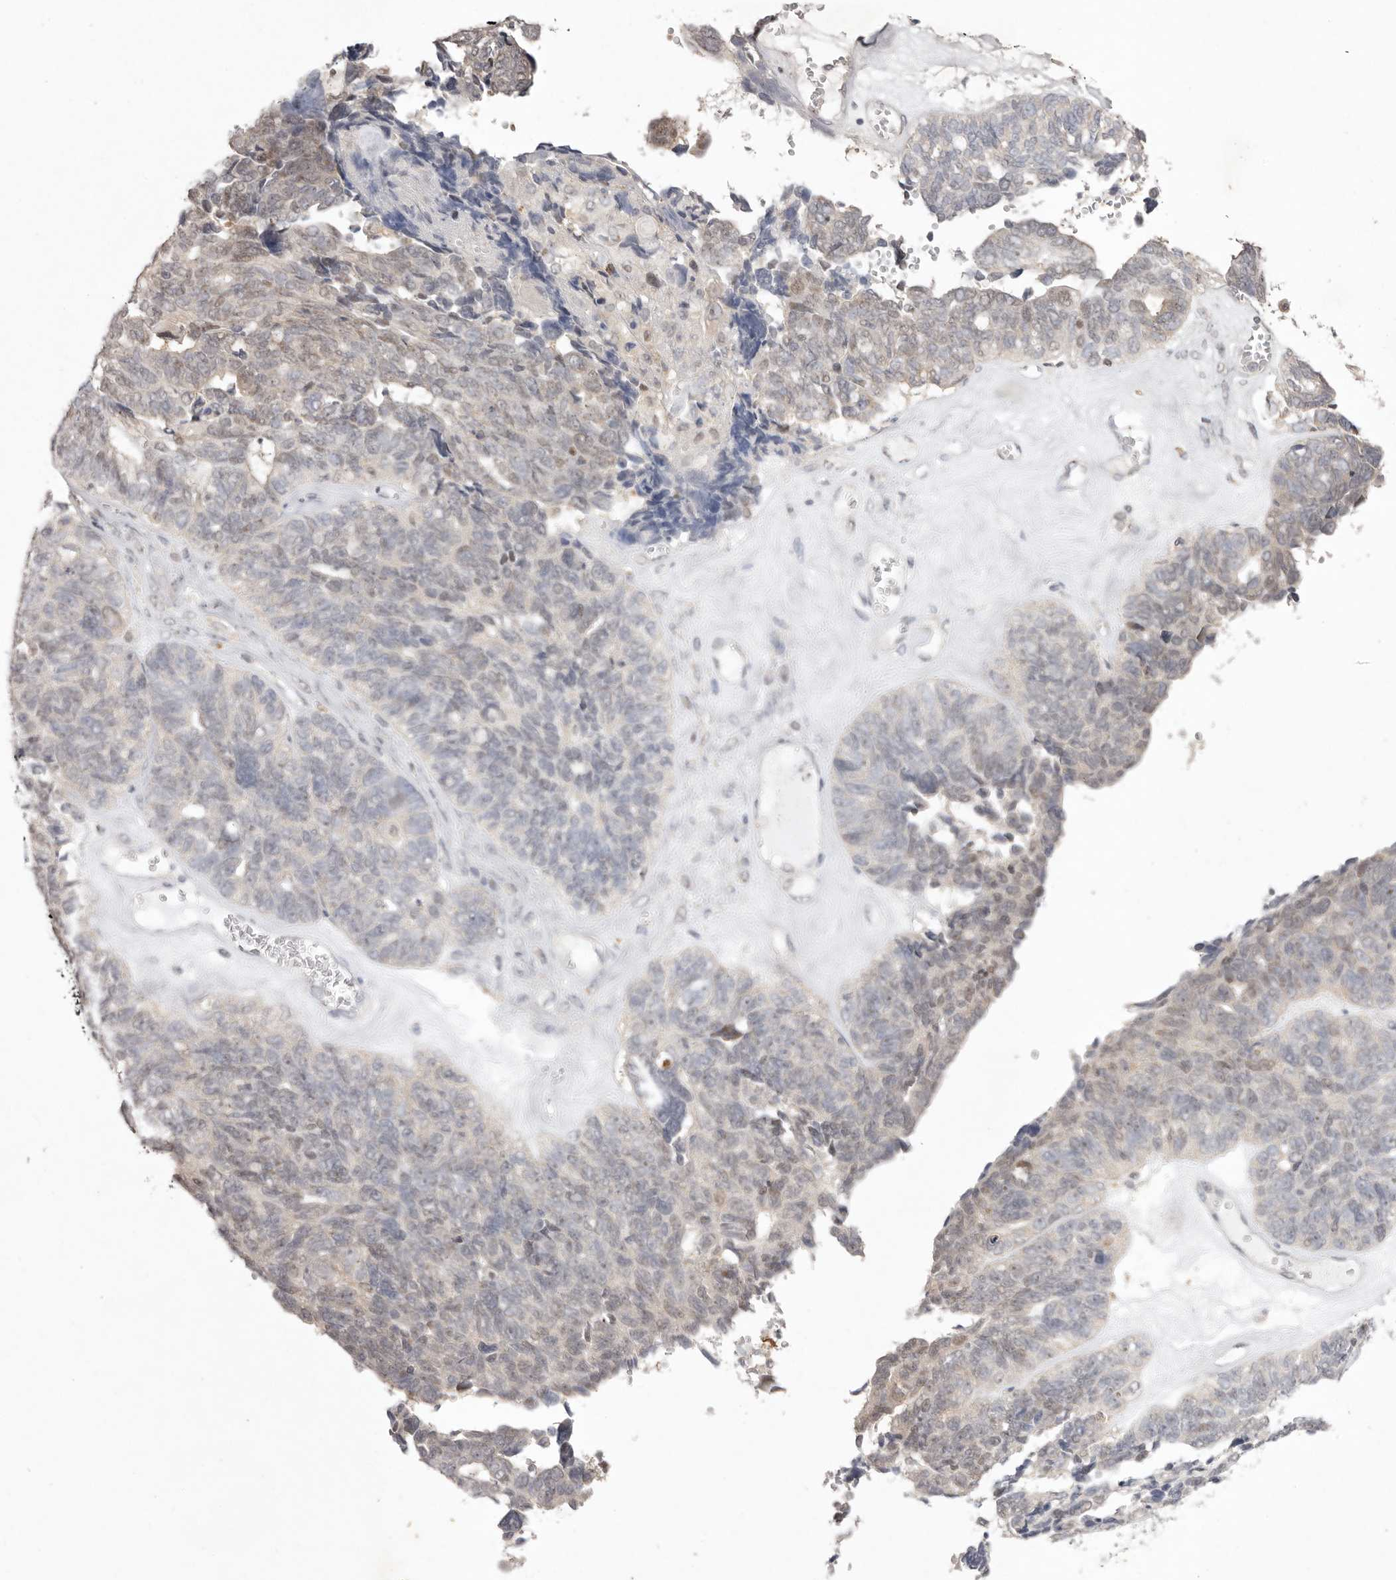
{"staining": {"intensity": "weak", "quantity": "<25%", "location": "nuclear"}, "tissue": "ovarian cancer", "cell_type": "Tumor cells", "image_type": "cancer", "snomed": [{"axis": "morphology", "description": "Cystadenocarcinoma, serous, NOS"}, {"axis": "topography", "description": "Ovary"}], "caption": "Protein analysis of serous cystadenocarcinoma (ovarian) displays no significant staining in tumor cells.", "gene": "TADA1", "patient": {"sex": "female", "age": 79}}